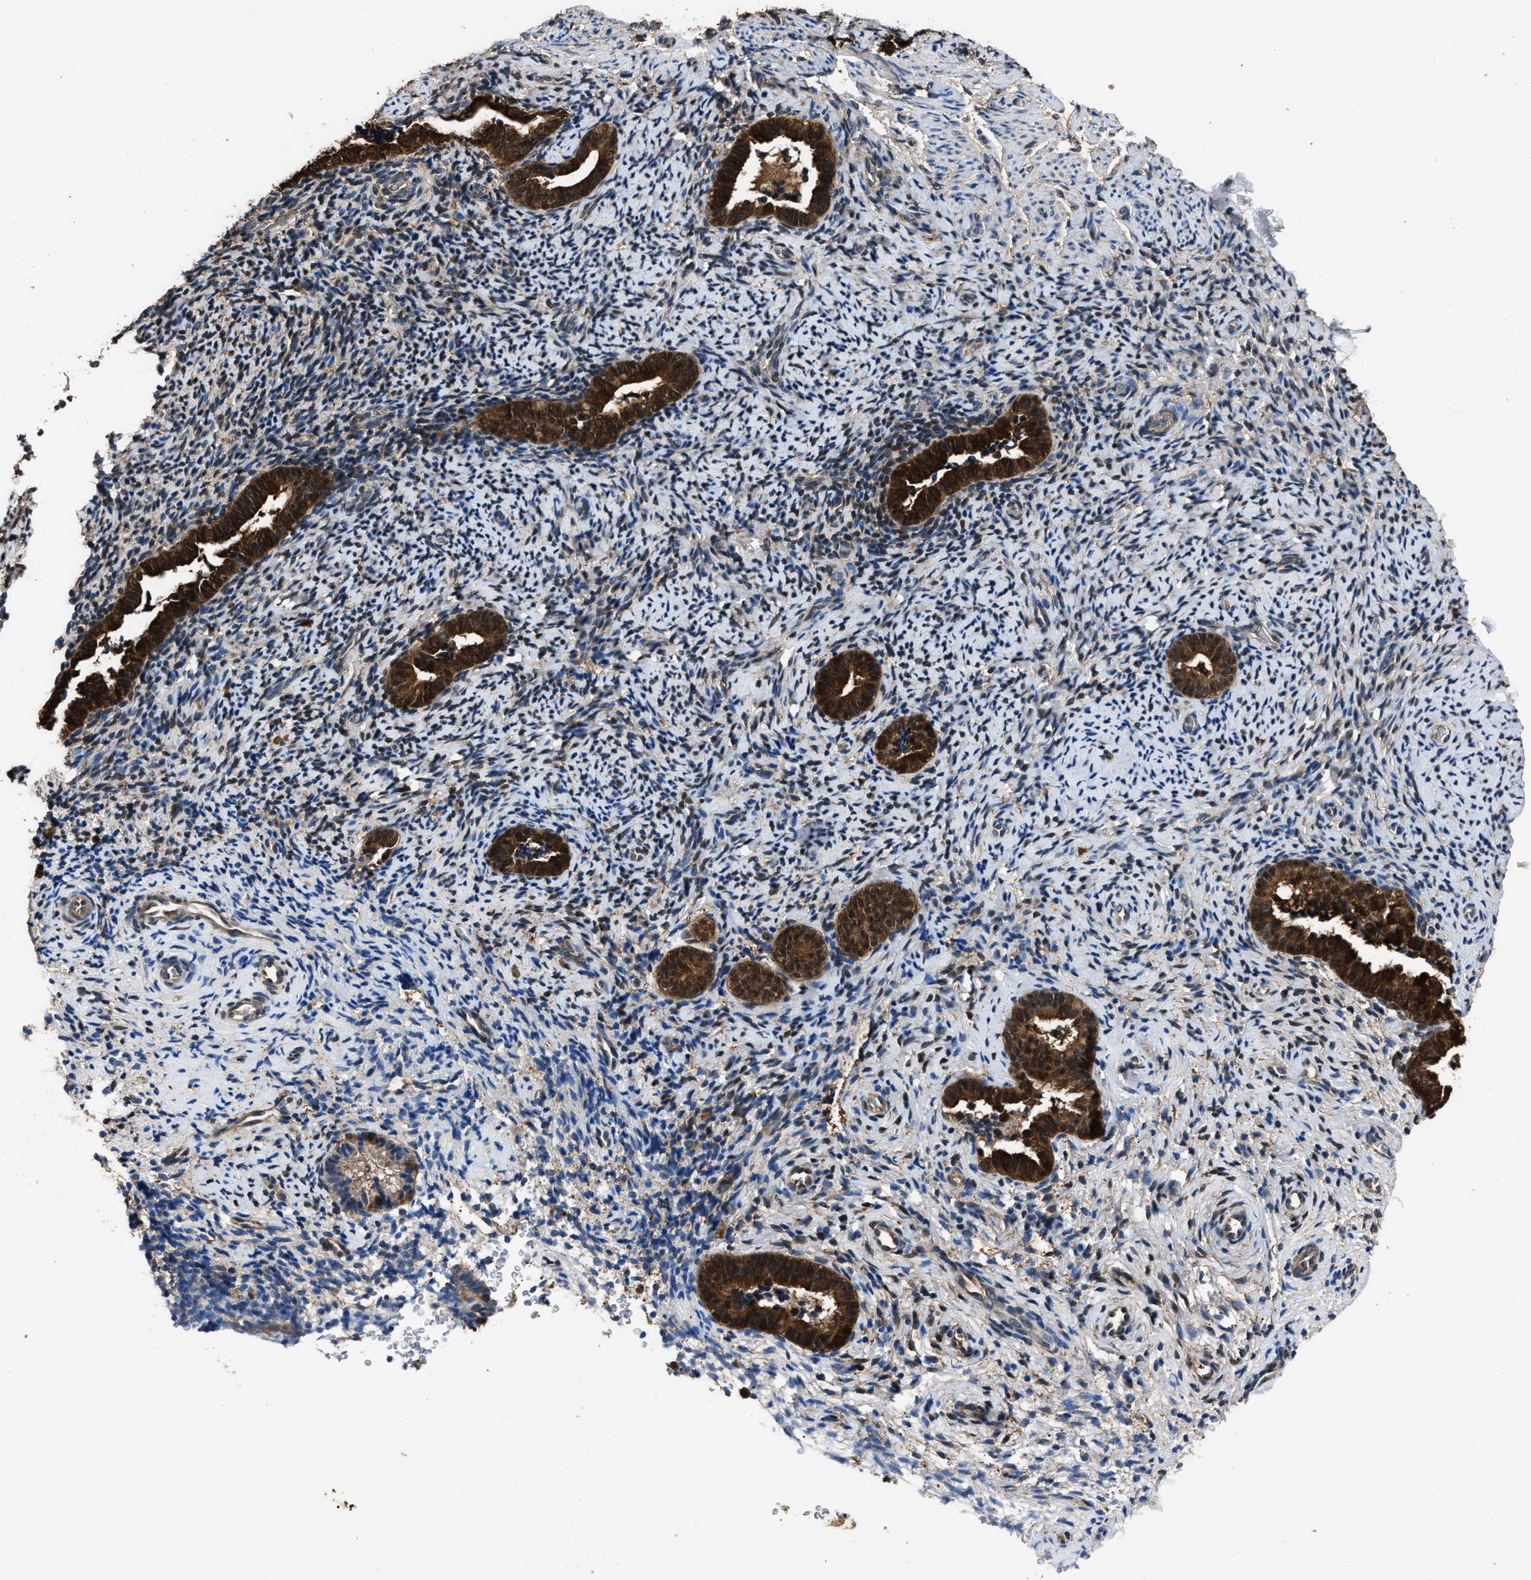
{"staining": {"intensity": "weak", "quantity": "<25%", "location": "cytoplasmic/membranous"}, "tissue": "endometrium", "cell_type": "Cells in endometrial stroma", "image_type": "normal", "snomed": [{"axis": "morphology", "description": "Normal tissue, NOS"}, {"axis": "topography", "description": "Endometrium"}], "caption": "Benign endometrium was stained to show a protein in brown. There is no significant expression in cells in endometrial stroma. The staining is performed using DAB (3,3'-diaminobenzidine) brown chromogen with nuclei counter-stained in using hematoxylin.", "gene": "GSTP1", "patient": {"sex": "female", "age": 51}}